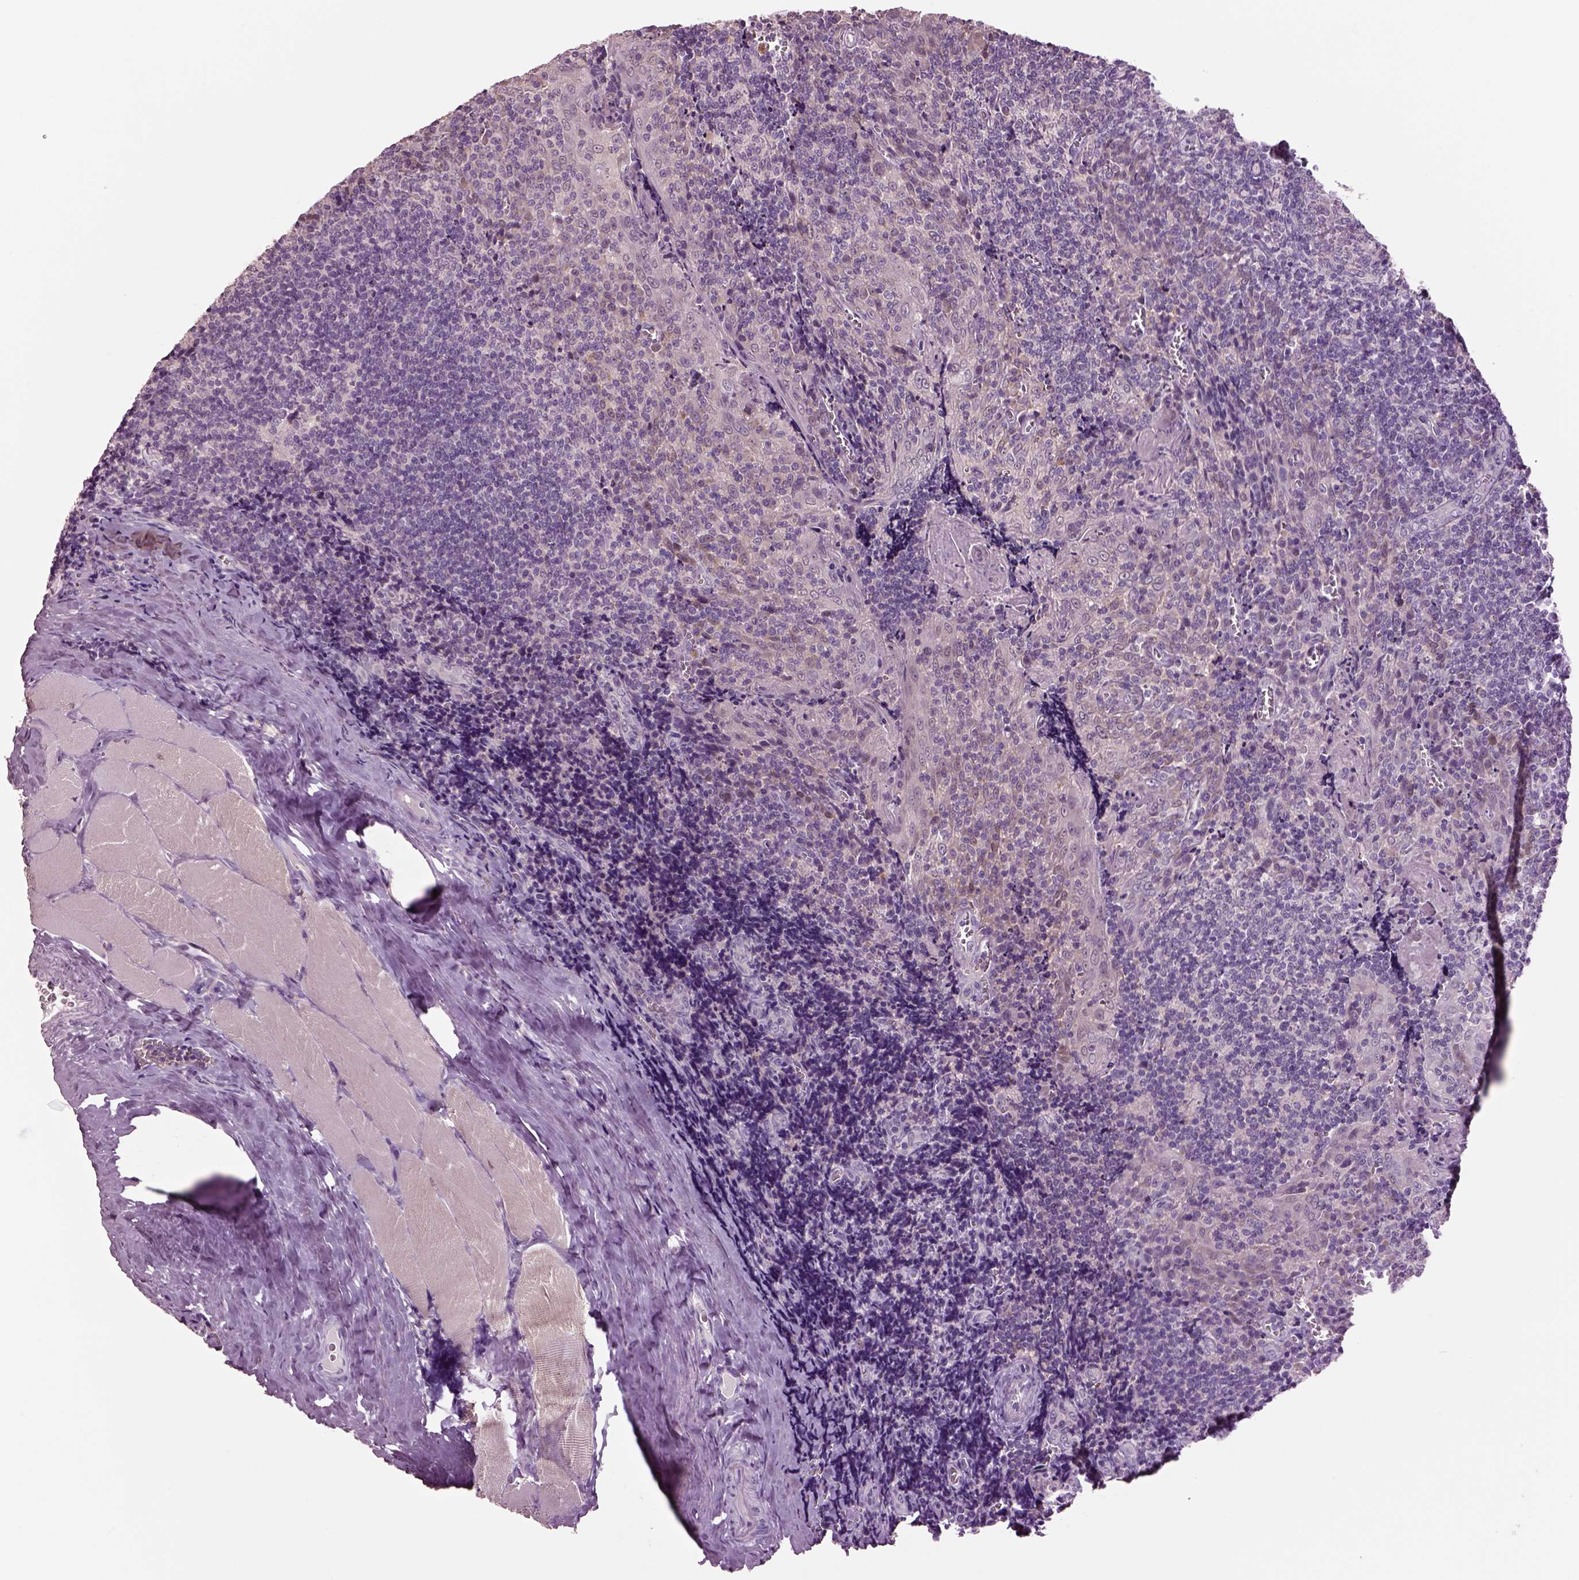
{"staining": {"intensity": "negative", "quantity": "none", "location": "none"}, "tissue": "tonsil", "cell_type": "Germinal center cells", "image_type": "normal", "snomed": [{"axis": "morphology", "description": "Normal tissue, NOS"}, {"axis": "morphology", "description": "Inflammation, NOS"}, {"axis": "topography", "description": "Tonsil"}], "caption": "Immunohistochemistry (IHC) histopathology image of unremarkable tonsil stained for a protein (brown), which shows no expression in germinal center cells.", "gene": "CLPSL1", "patient": {"sex": "female", "age": 31}}